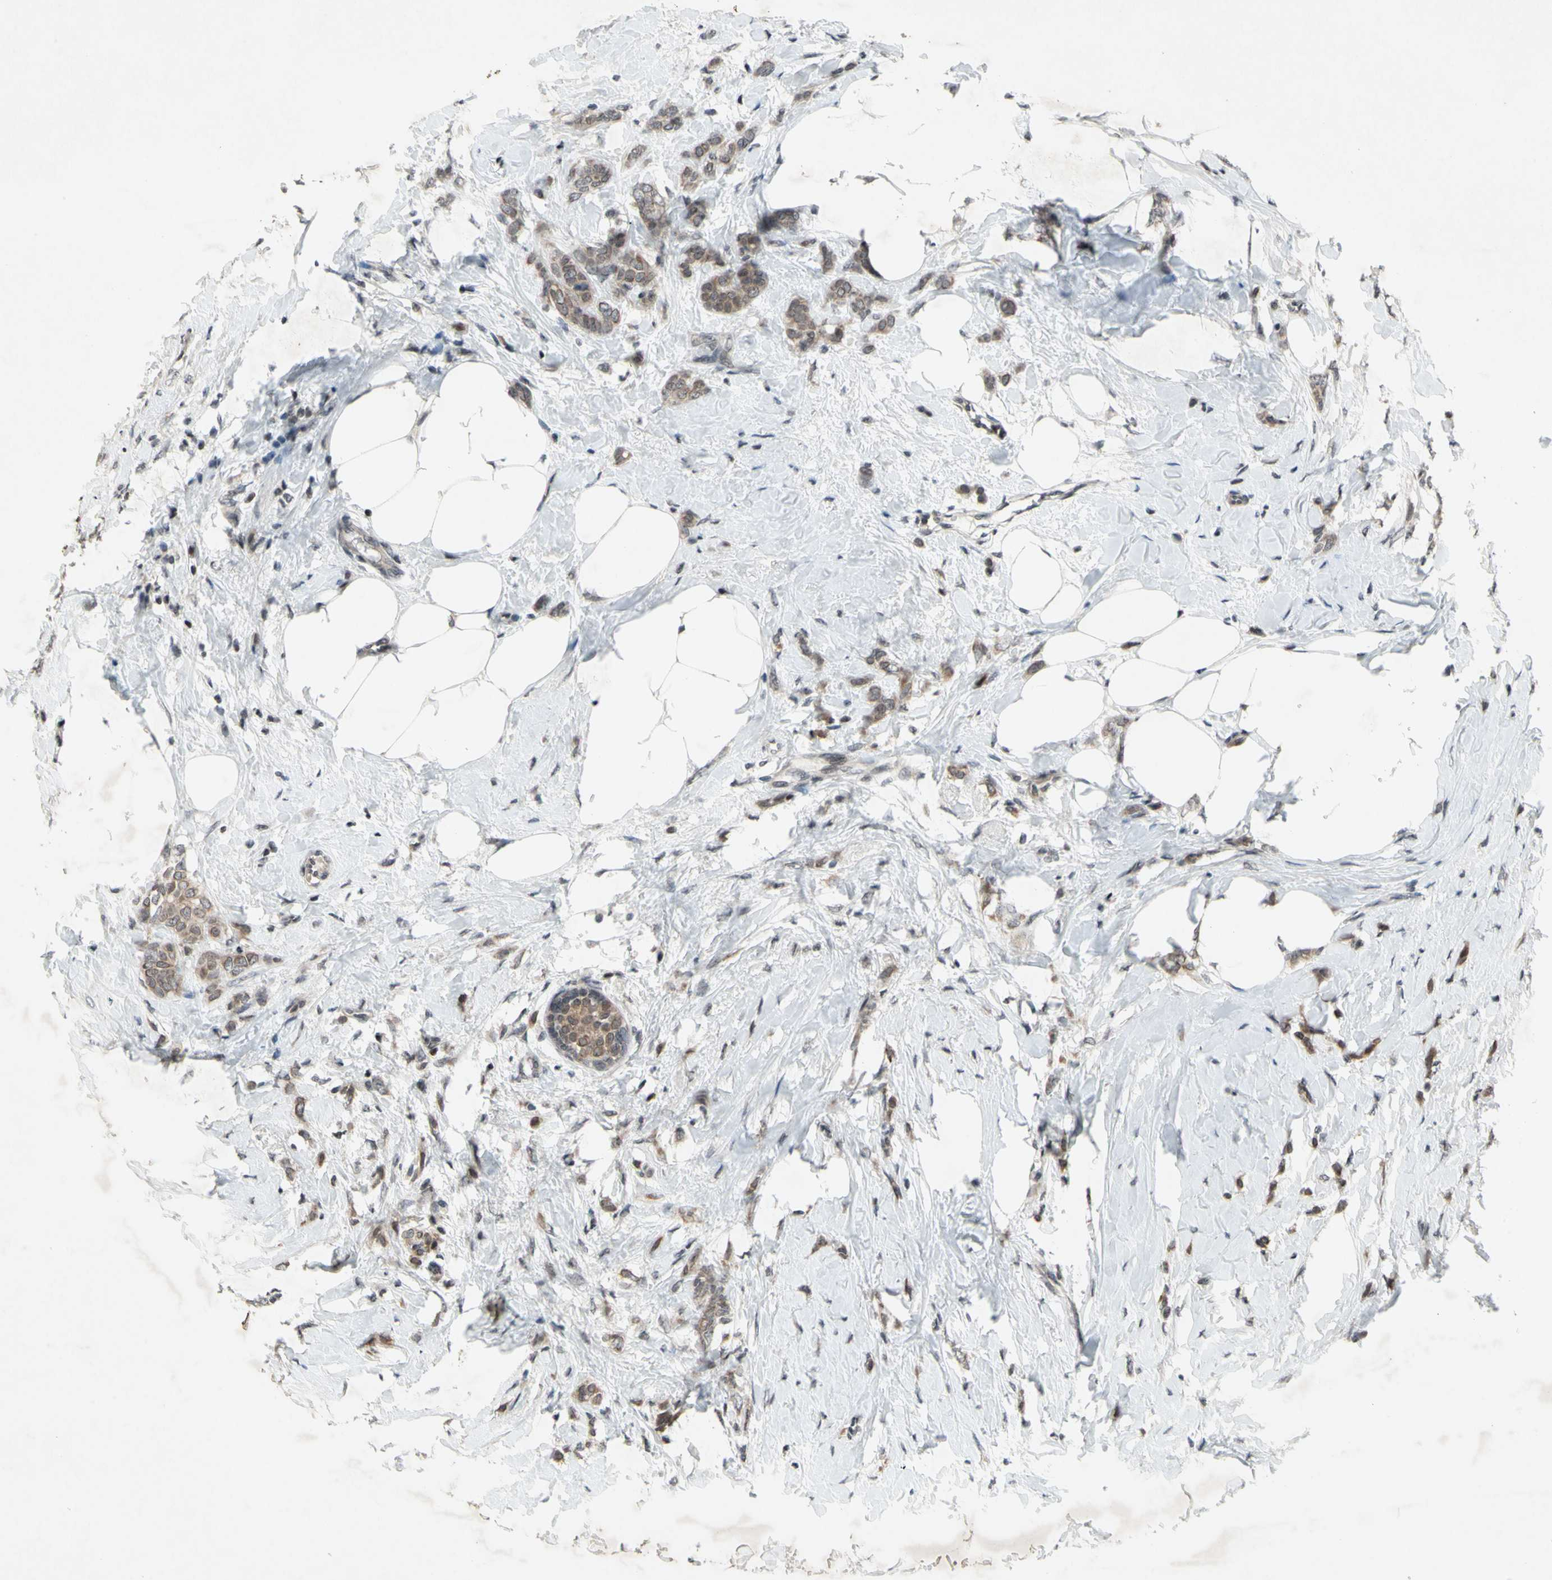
{"staining": {"intensity": "weak", "quantity": "25%-75%", "location": "cytoplasmic/membranous"}, "tissue": "breast cancer", "cell_type": "Tumor cells", "image_type": "cancer", "snomed": [{"axis": "morphology", "description": "Lobular carcinoma, in situ"}, {"axis": "morphology", "description": "Lobular carcinoma"}, {"axis": "topography", "description": "Breast"}], "caption": "Protein staining of breast lobular carcinoma in situ tissue reveals weak cytoplasmic/membranous positivity in about 25%-75% of tumor cells. (DAB (3,3'-diaminobenzidine) IHC with brightfield microscopy, high magnification).", "gene": "XPO1", "patient": {"sex": "female", "age": 41}}